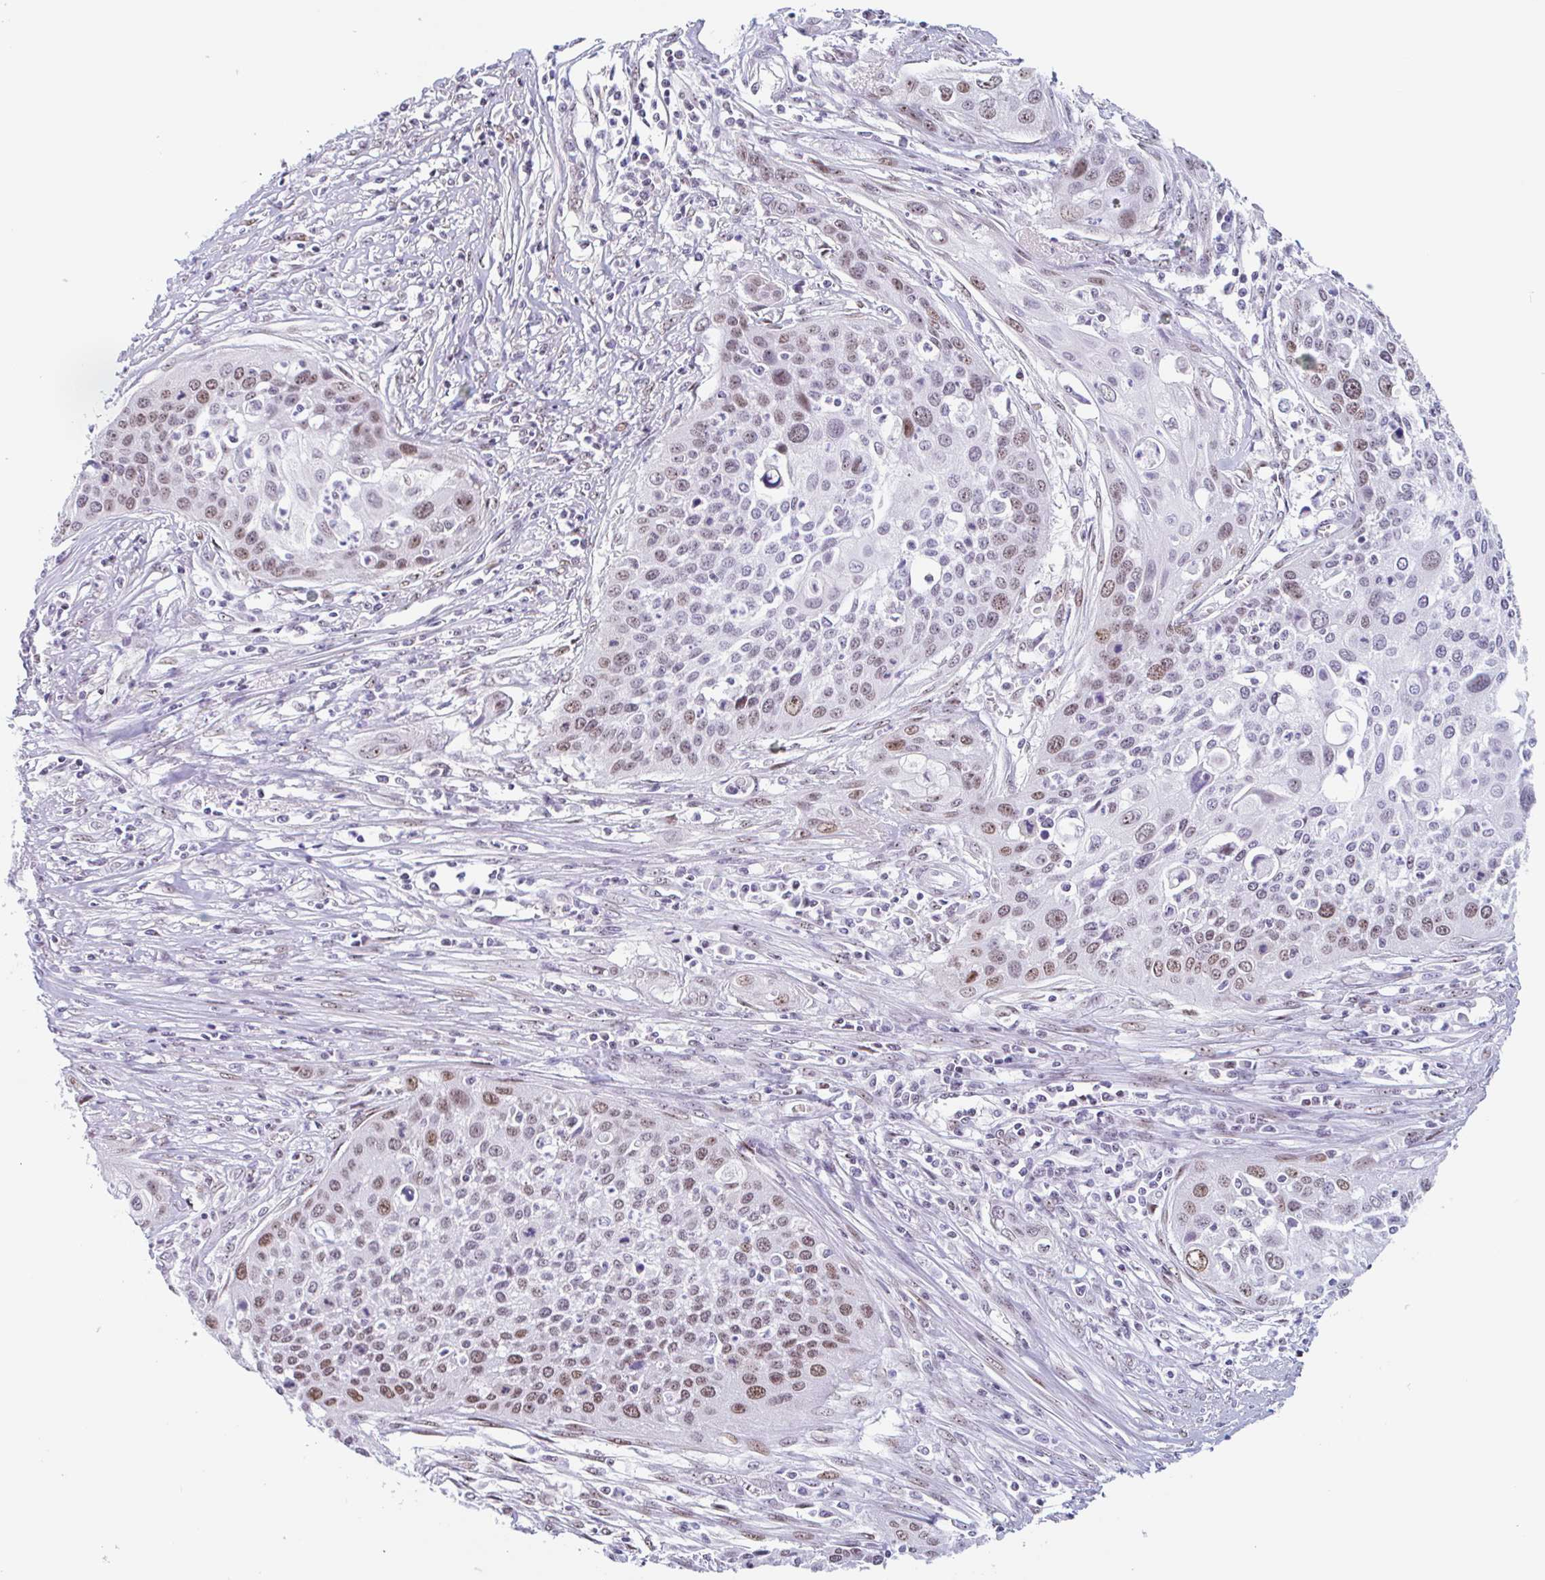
{"staining": {"intensity": "moderate", "quantity": ">75%", "location": "nuclear"}, "tissue": "cervical cancer", "cell_type": "Tumor cells", "image_type": "cancer", "snomed": [{"axis": "morphology", "description": "Squamous cell carcinoma, NOS"}, {"axis": "topography", "description": "Cervix"}], "caption": "Cervical cancer tissue shows moderate nuclear staining in about >75% of tumor cells", "gene": "LENG9", "patient": {"sex": "female", "age": 34}}